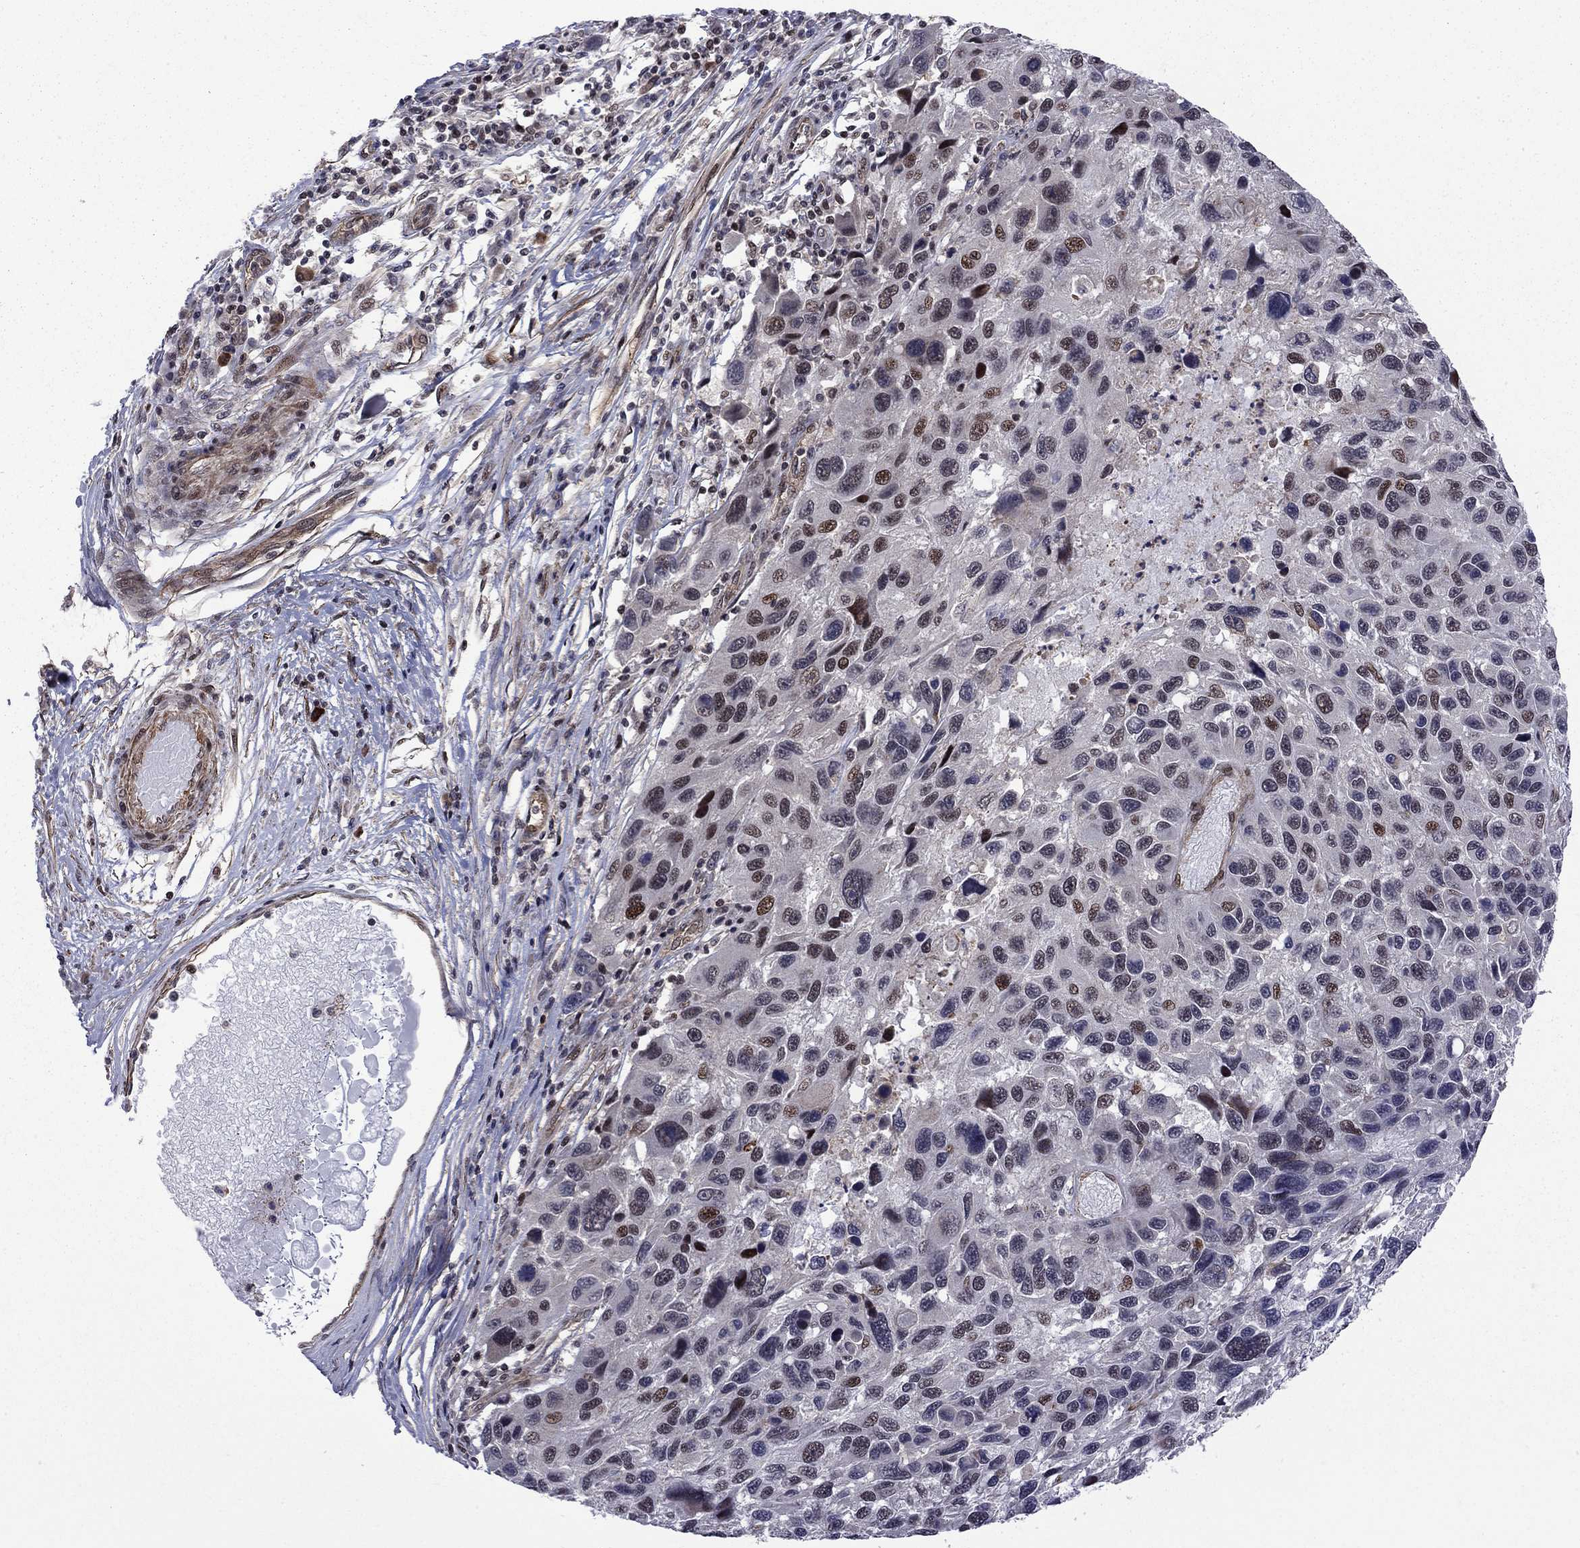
{"staining": {"intensity": "strong", "quantity": "<25%", "location": "nuclear"}, "tissue": "melanoma", "cell_type": "Tumor cells", "image_type": "cancer", "snomed": [{"axis": "morphology", "description": "Malignant melanoma, NOS"}, {"axis": "topography", "description": "Skin"}], "caption": "Melanoma stained with a brown dye exhibits strong nuclear positive staining in about <25% of tumor cells.", "gene": "BRF1", "patient": {"sex": "male", "age": 53}}